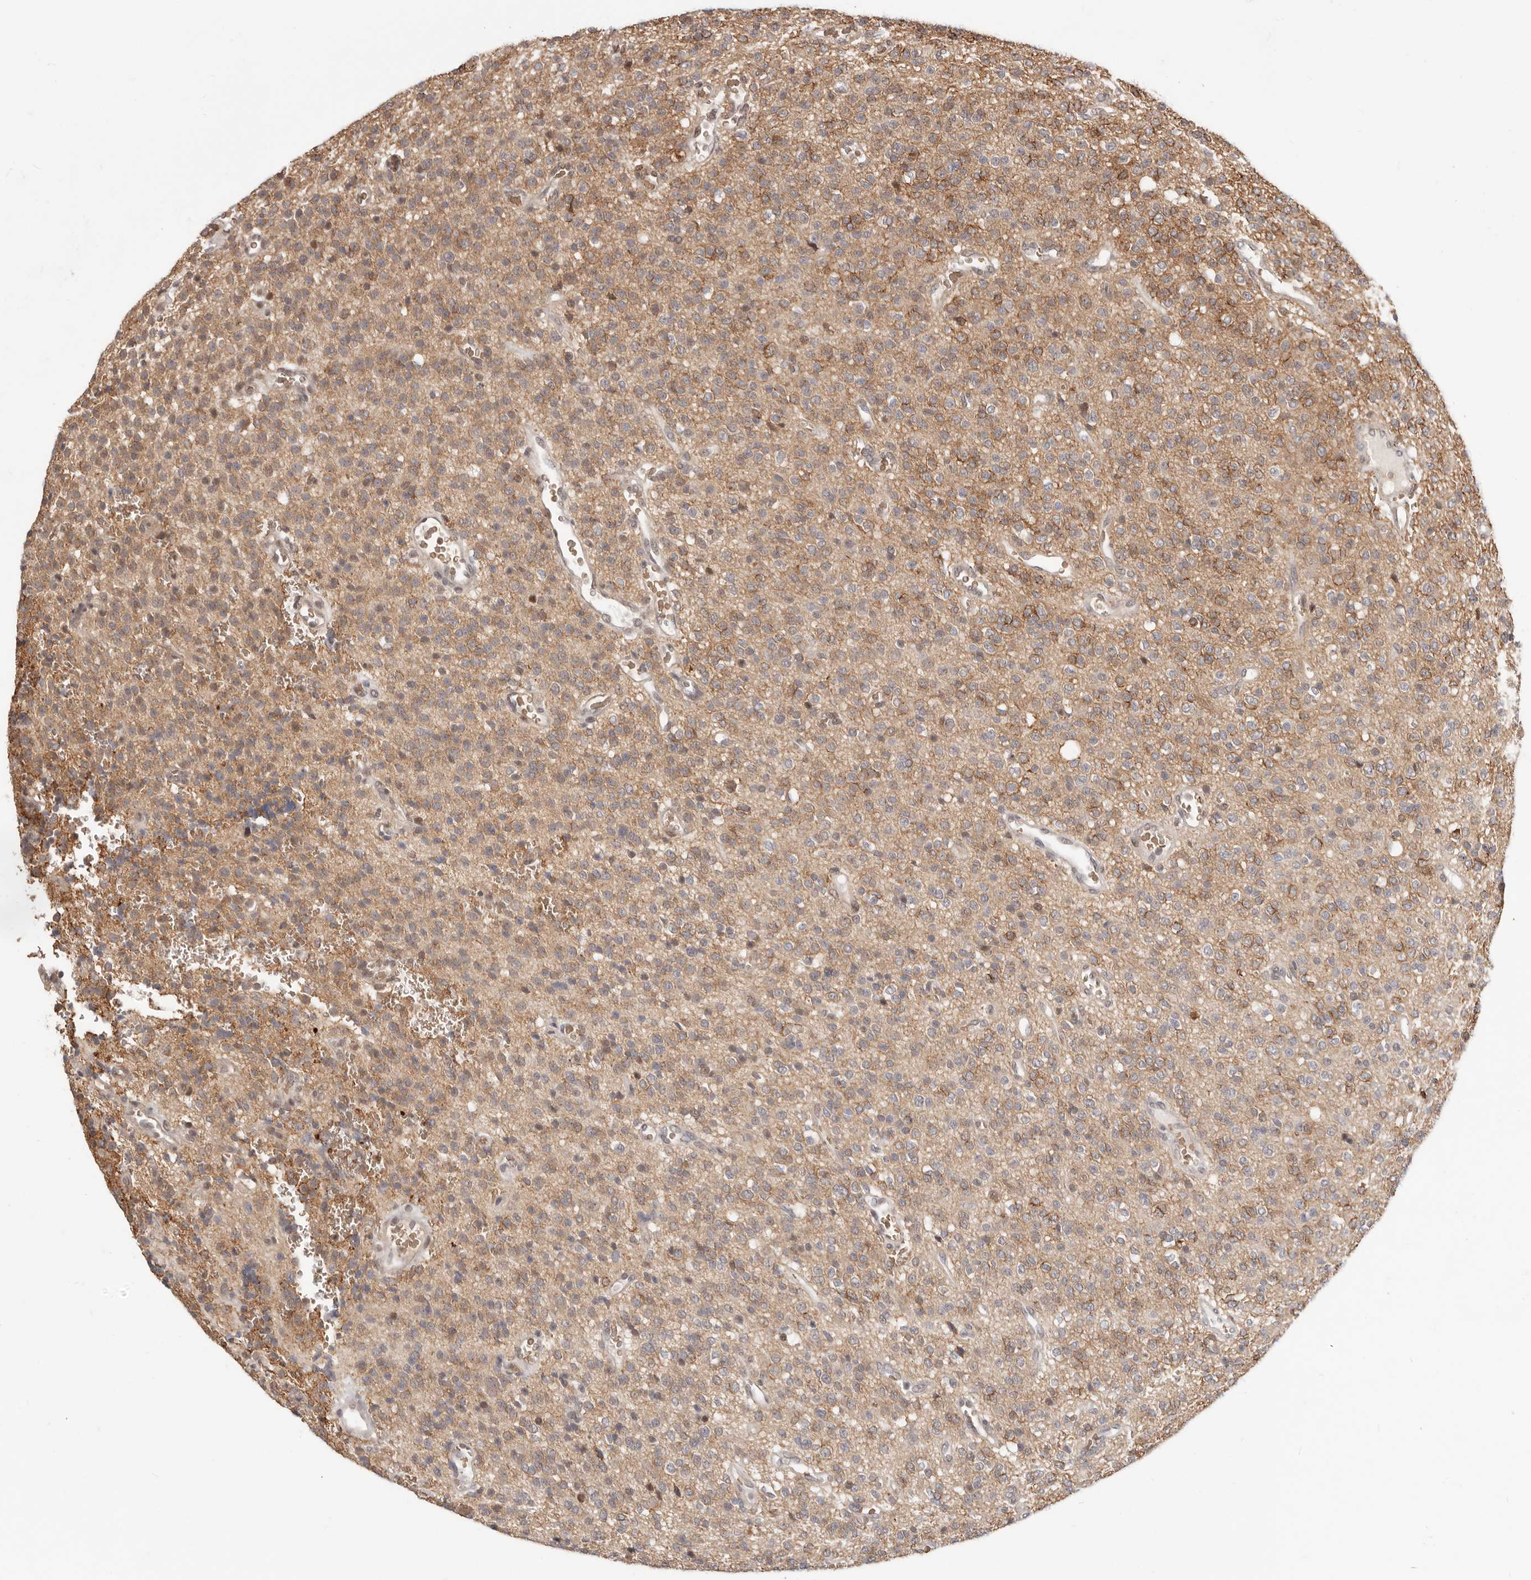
{"staining": {"intensity": "weak", "quantity": ">75%", "location": "cytoplasmic/membranous"}, "tissue": "glioma", "cell_type": "Tumor cells", "image_type": "cancer", "snomed": [{"axis": "morphology", "description": "Glioma, malignant, High grade"}, {"axis": "topography", "description": "Brain"}], "caption": "Immunohistochemistry of high-grade glioma (malignant) reveals low levels of weak cytoplasmic/membranous positivity in about >75% of tumor cells.", "gene": "NCOA3", "patient": {"sex": "male", "age": 34}}